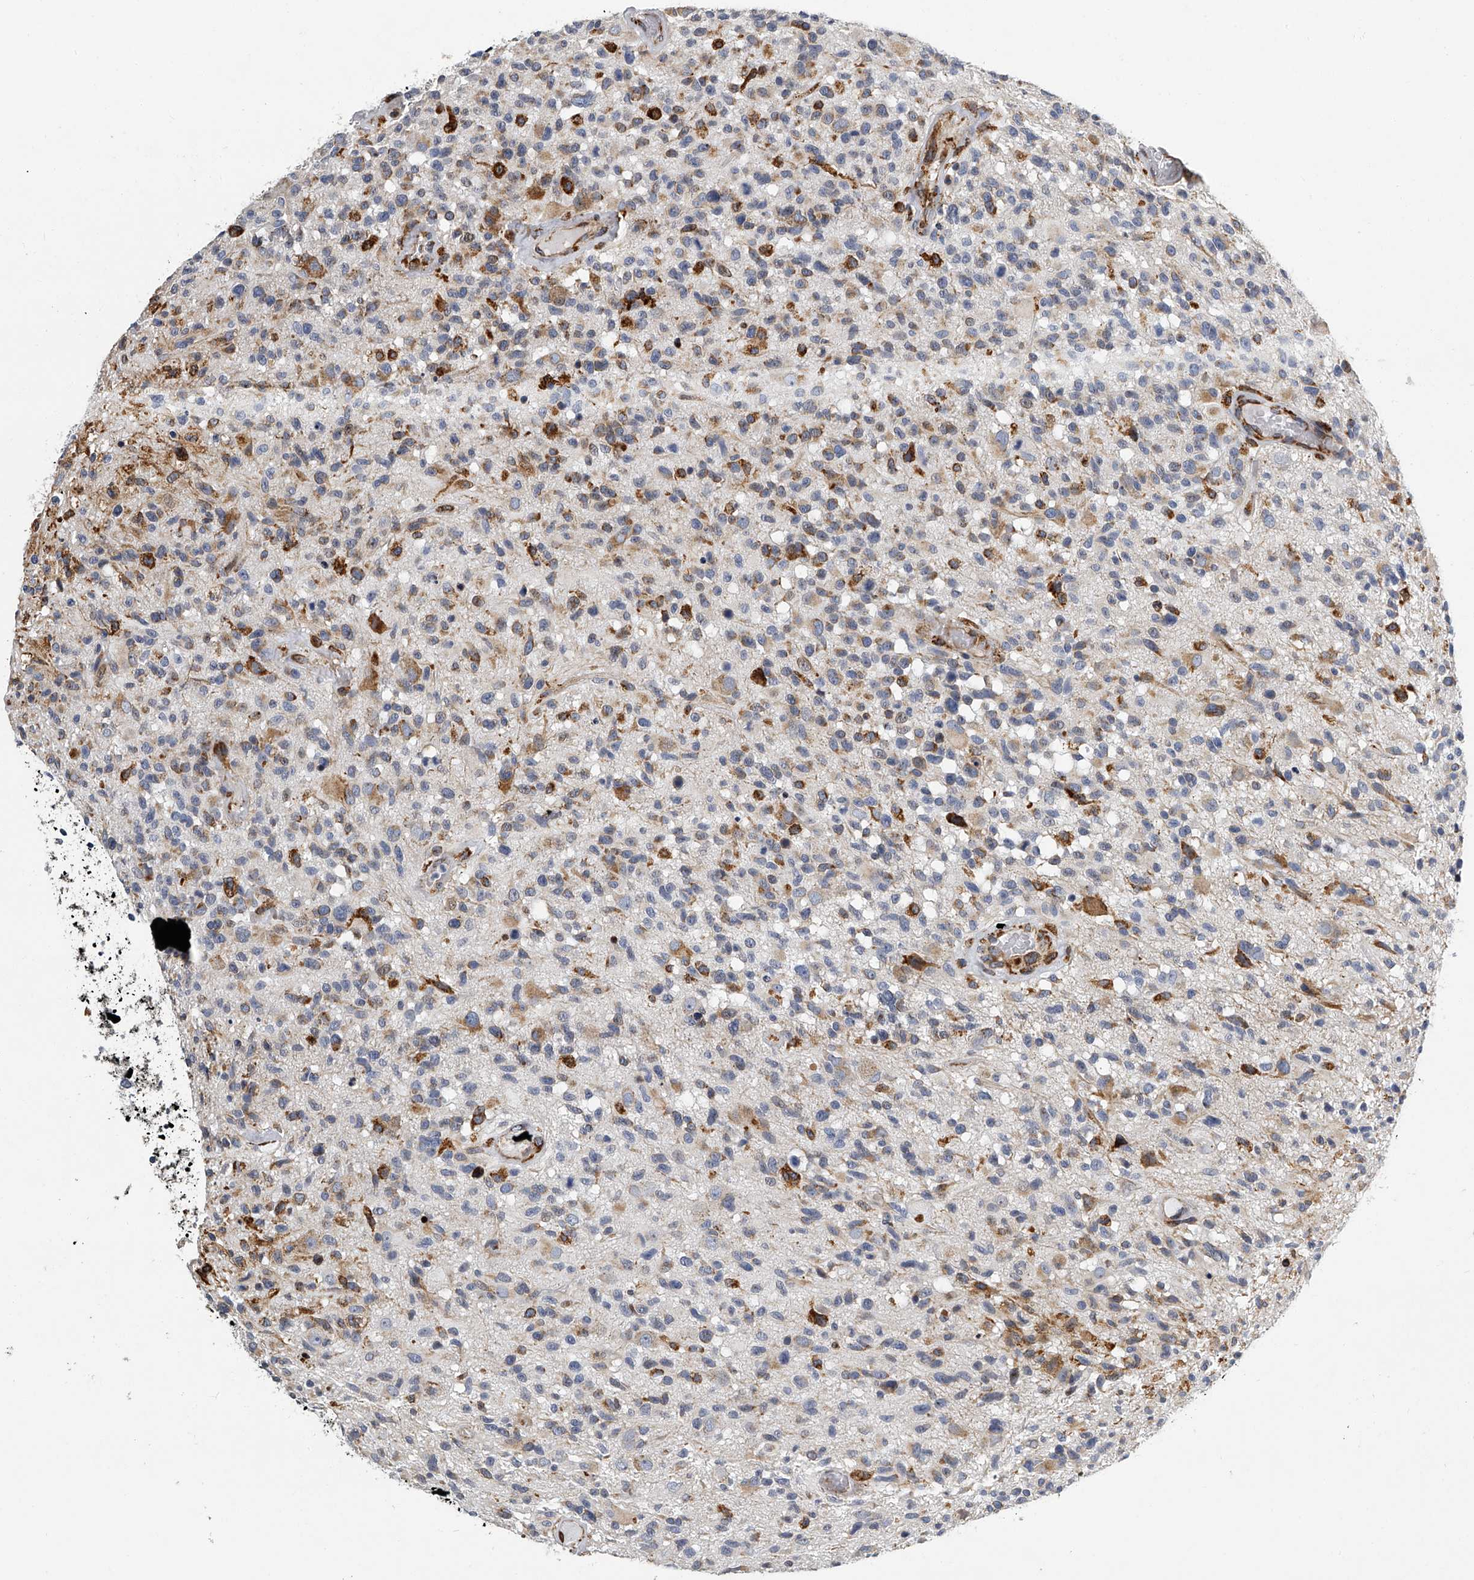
{"staining": {"intensity": "negative", "quantity": "none", "location": "none"}, "tissue": "glioma", "cell_type": "Tumor cells", "image_type": "cancer", "snomed": [{"axis": "morphology", "description": "Glioma, malignant, High grade"}, {"axis": "morphology", "description": "Glioblastoma, NOS"}, {"axis": "topography", "description": "Brain"}], "caption": "IHC micrograph of human malignant high-grade glioma stained for a protein (brown), which exhibits no staining in tumor cells.", "gene": "TMEM63C", "patient": {"sex": "male", "age": 60}}